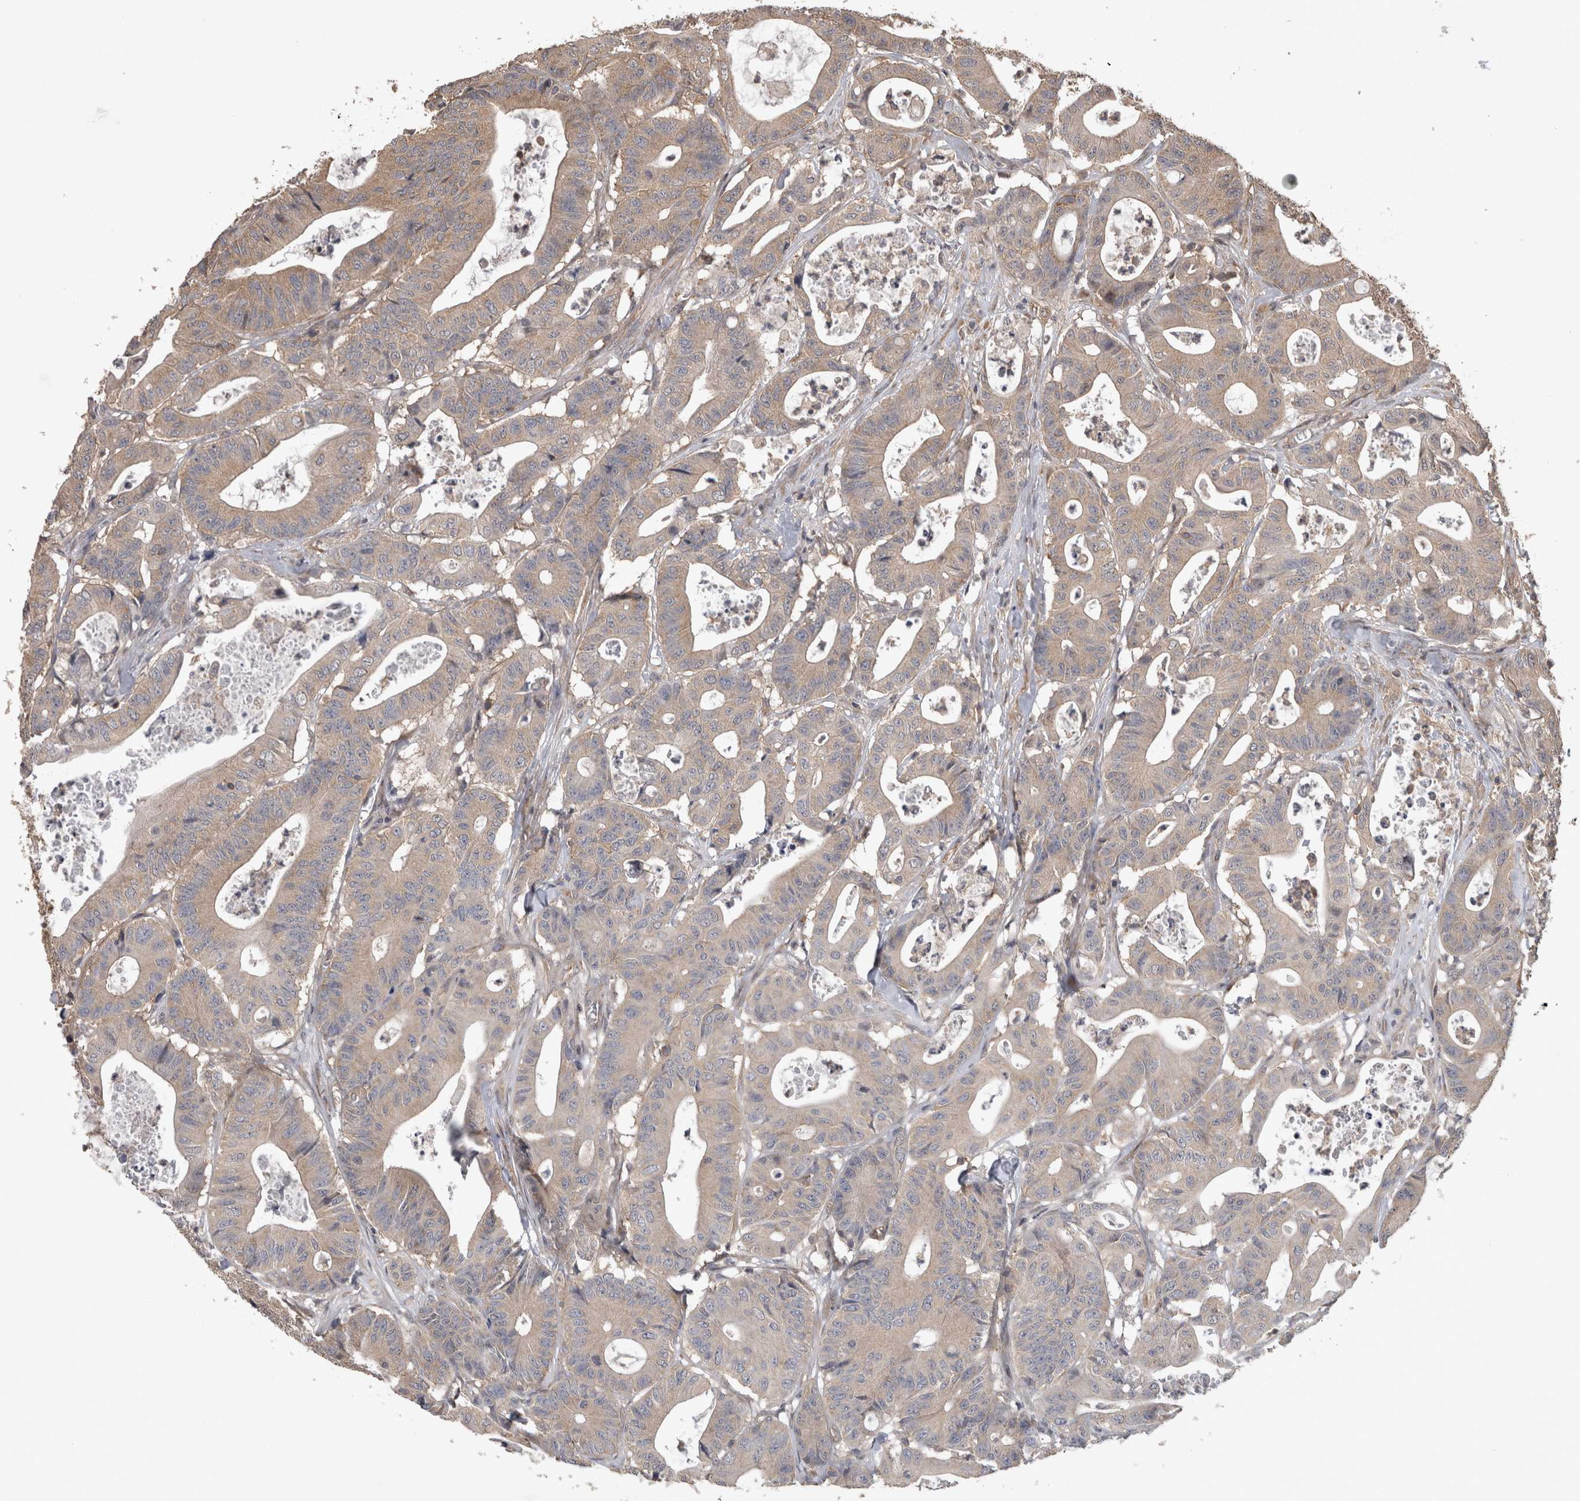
{"staining": {"intensity": "weak", "quantity": ">75%", "location": "cytoplasmic/membranous"}, "tissue": "colorectal cancer", "cell_type": "Tumor cells", "image_type": "cancer", "snomed": [{"axis": "morphology", "description": "Adenocarcinoma, NOS"}, {"axis": "topography", "description": "Colon"}], "caption": "Colorectal cancer (adenocarcinoma) stained with a brown dye exhibits weak cytoplasmic/membranous positive expression in approximately >75% of tumor cells.", "gene": "ATXN2", "patient": {"sex": "female", "age": 84}}